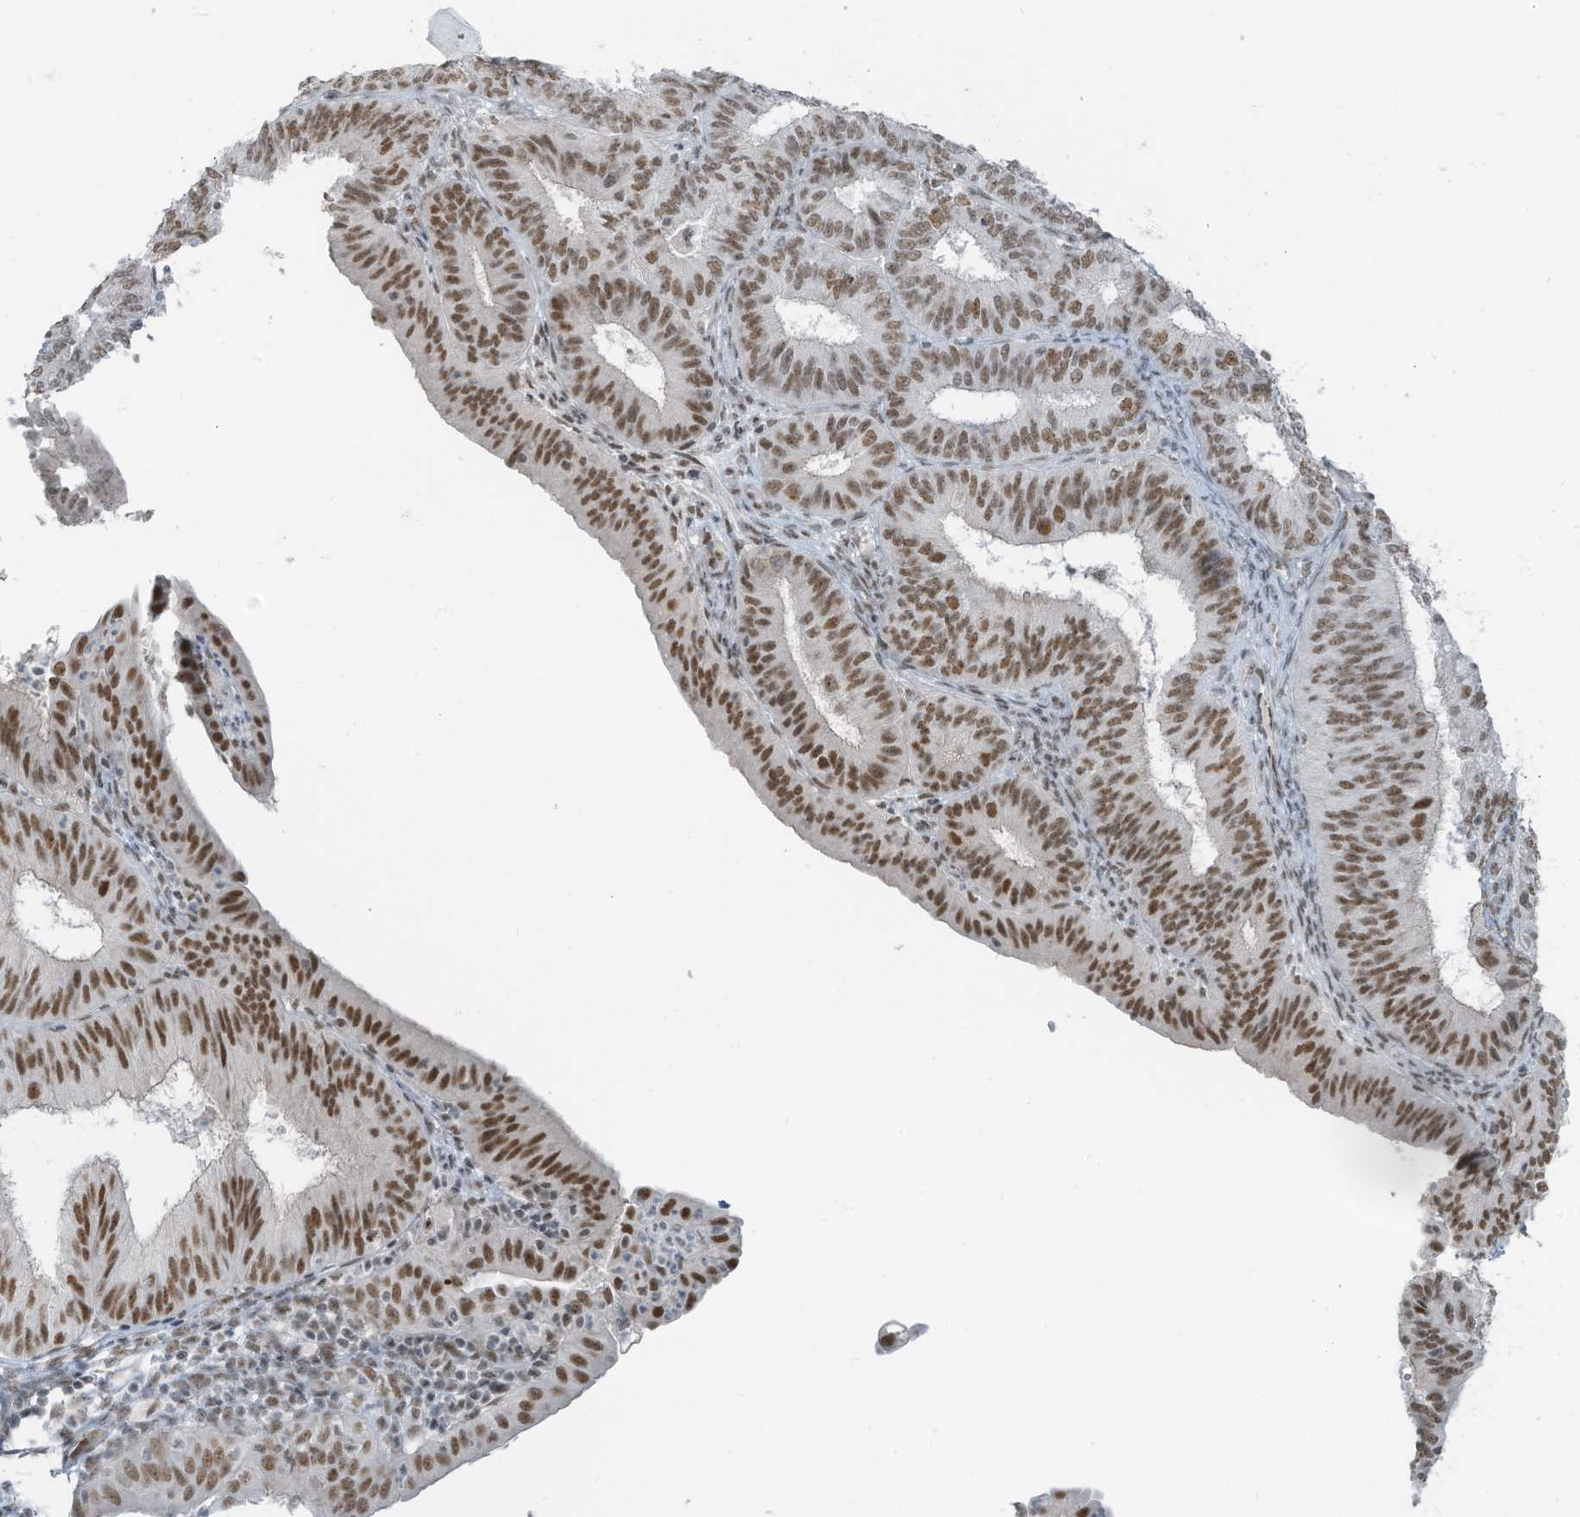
{"staining": {"intensity": "moderate", "quantity": ">75%", "location": "nuclear"}, "tissue": "endometrial cancer", "cell_type": "Tumor cells", "image_type": "cancer", "snomed": [{"axis": "morphology", "description": "Adenocarcinoma, NOS"}, {"axis": "topography", "description": "Endometrium"}], "caption": "Endometrial cancer tissue demonstrates moderate nuclear staining in about >75% of tumor cells", "gene": "WRNIP1", "patient": {"sex": "female", "age": 51}}